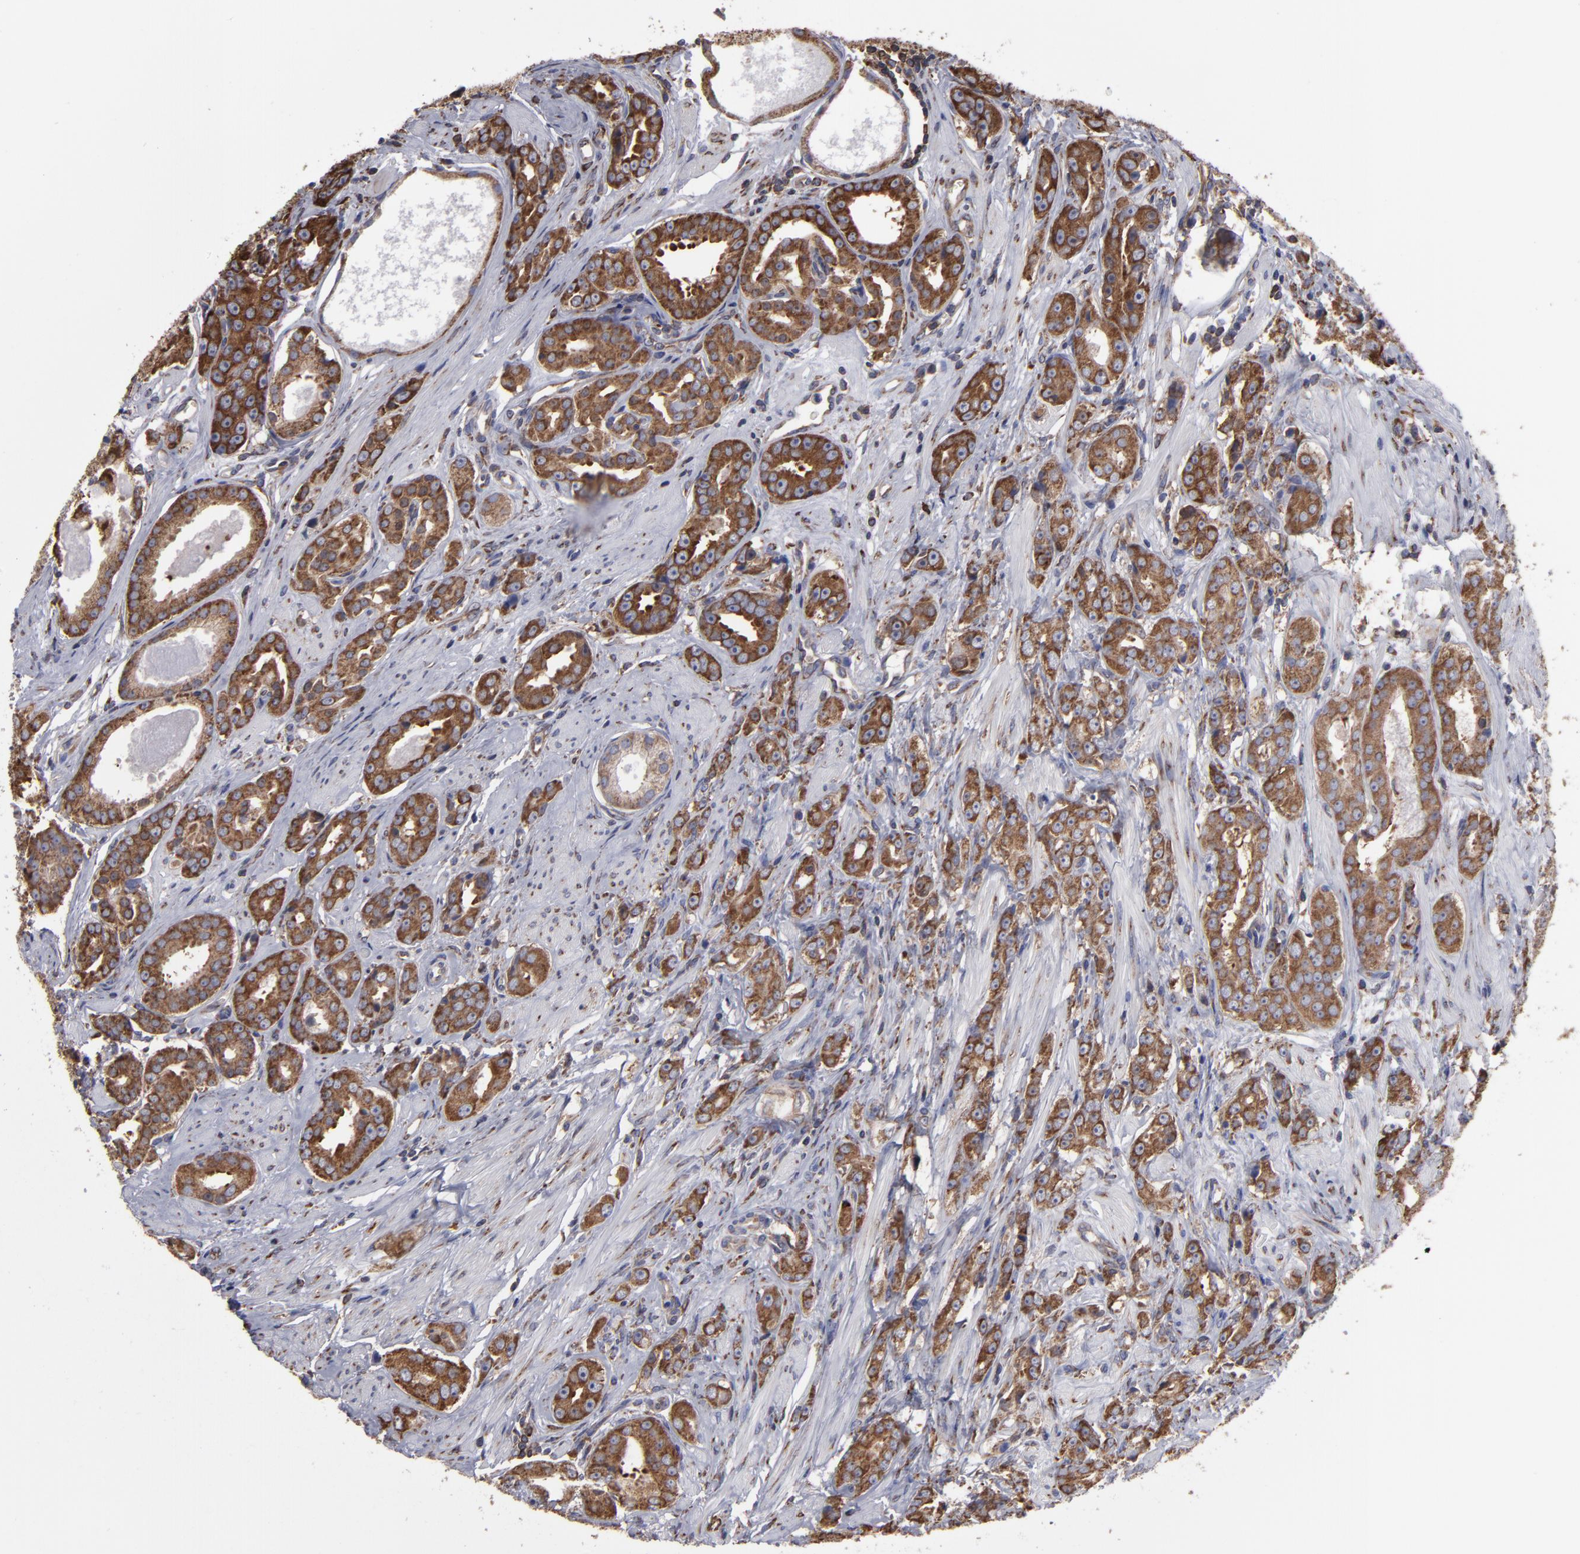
{"staining": {"intensity": "strong", "quantity": ">75%", "location": "cytoplasmic/membranous"}, "tissue": "prostate cancer", "cell_type": "Tumor cells", "image_type": "cancer", "snomed": [{"axis": "morphology", "description": "Adenocarcinoma, Medium grade"}, {"axis": "topography", "description": "Prostate"}], "caption": "Immunohistochemical staining of human prostate cancer exhibits strong cytoplasmic/membranous protein staining in approximately >75% of tumor cells.", "gene": "SND1", "patient": {"sex": "male", "age": 53}}